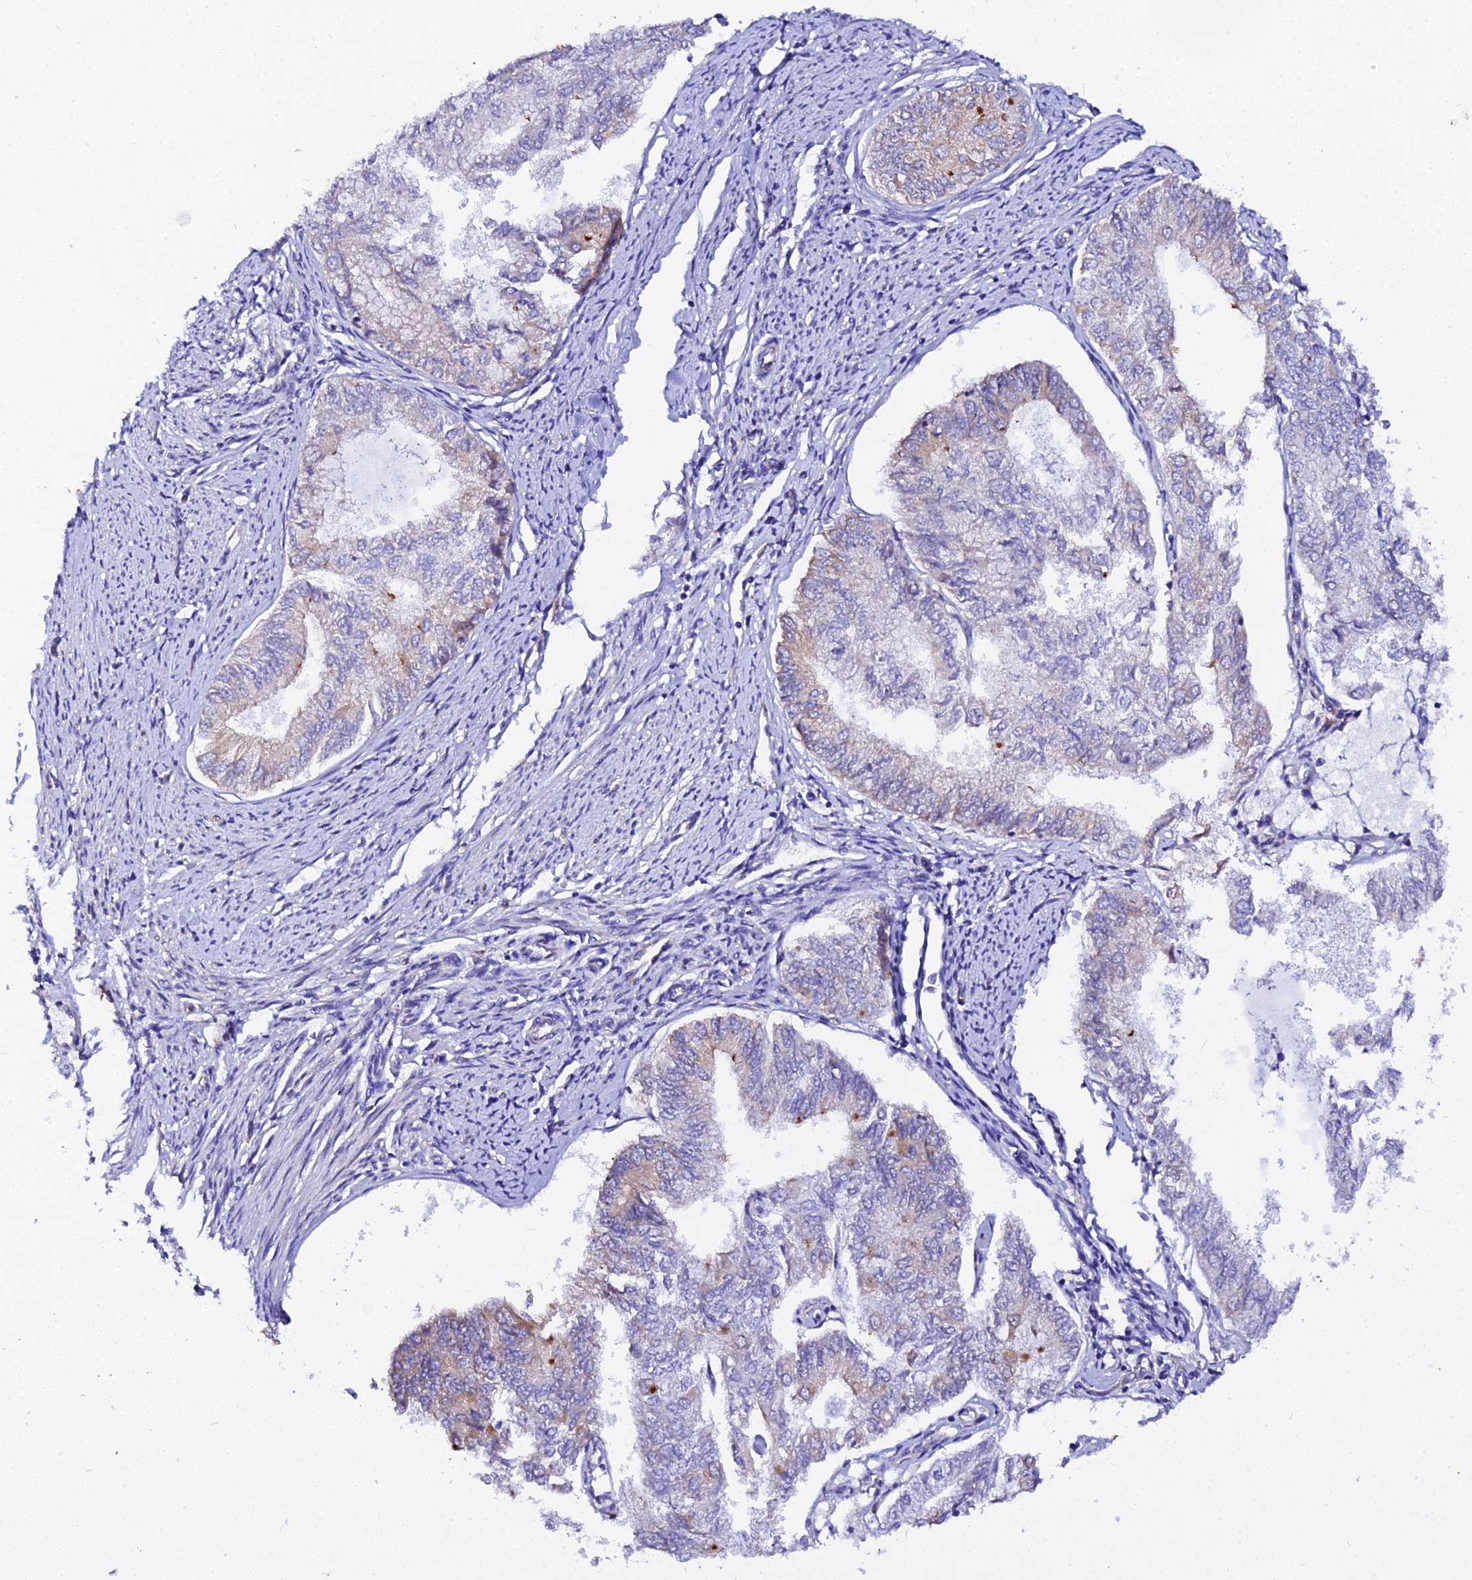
{"staining": {"intensity": "moderate", "quantity": "<25%", "location": "cytoplasmic/membranous"}, "tissue": "endometrial cancer", "cell_type": "Tumor cells", "image_type": "cancer", "snomed": [{"axis": "morphology", "description": "Adenocarcinoma, NOS"}, {"axis": "topography", "description": "Endometrium"}], "caption": "Adenocarcinoma (endometrial) stained for a protein (brown) reveals moderate cytoplasmic/membranous positive expression in approximately <25% of tumor cells.", "gene": "CFAP45", "patient": {"sex": "female", "age": 68}}